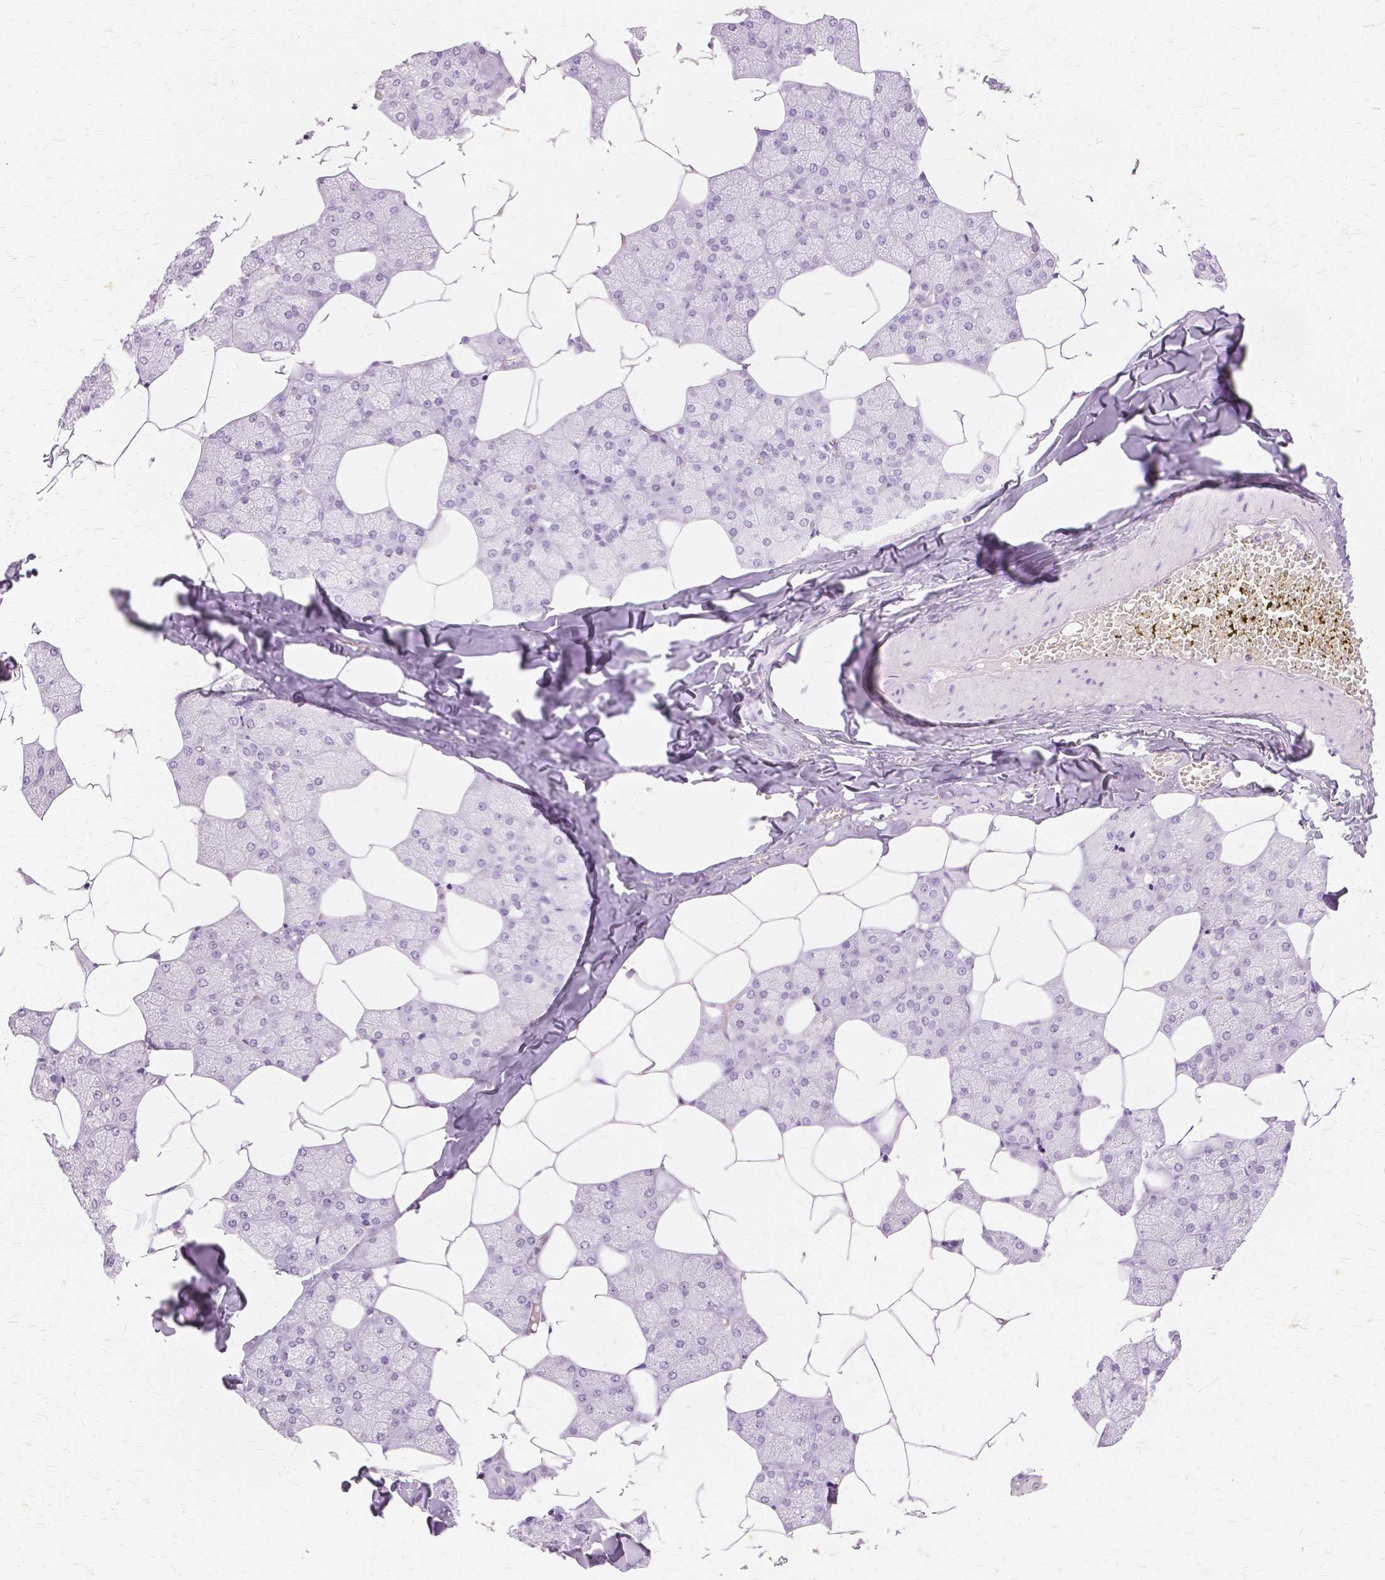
{"staining": {"intensity": "negative", "quantity": "none", "location": "none"}, "tissue": "salivary gland", "cell_type": "Glandular cells", "image_type": "normal", "snomed": [{"axis": "morphology", "description": "Normal tissue, NOS"}, {"axis": "topography", "description": "Salivary gland"}], "caption": "Histopathology image shows no protein expression in glandular cells of normal salivary gland.", "gene": "TGM1", "patient": {"sex": "female", "age": 43}}